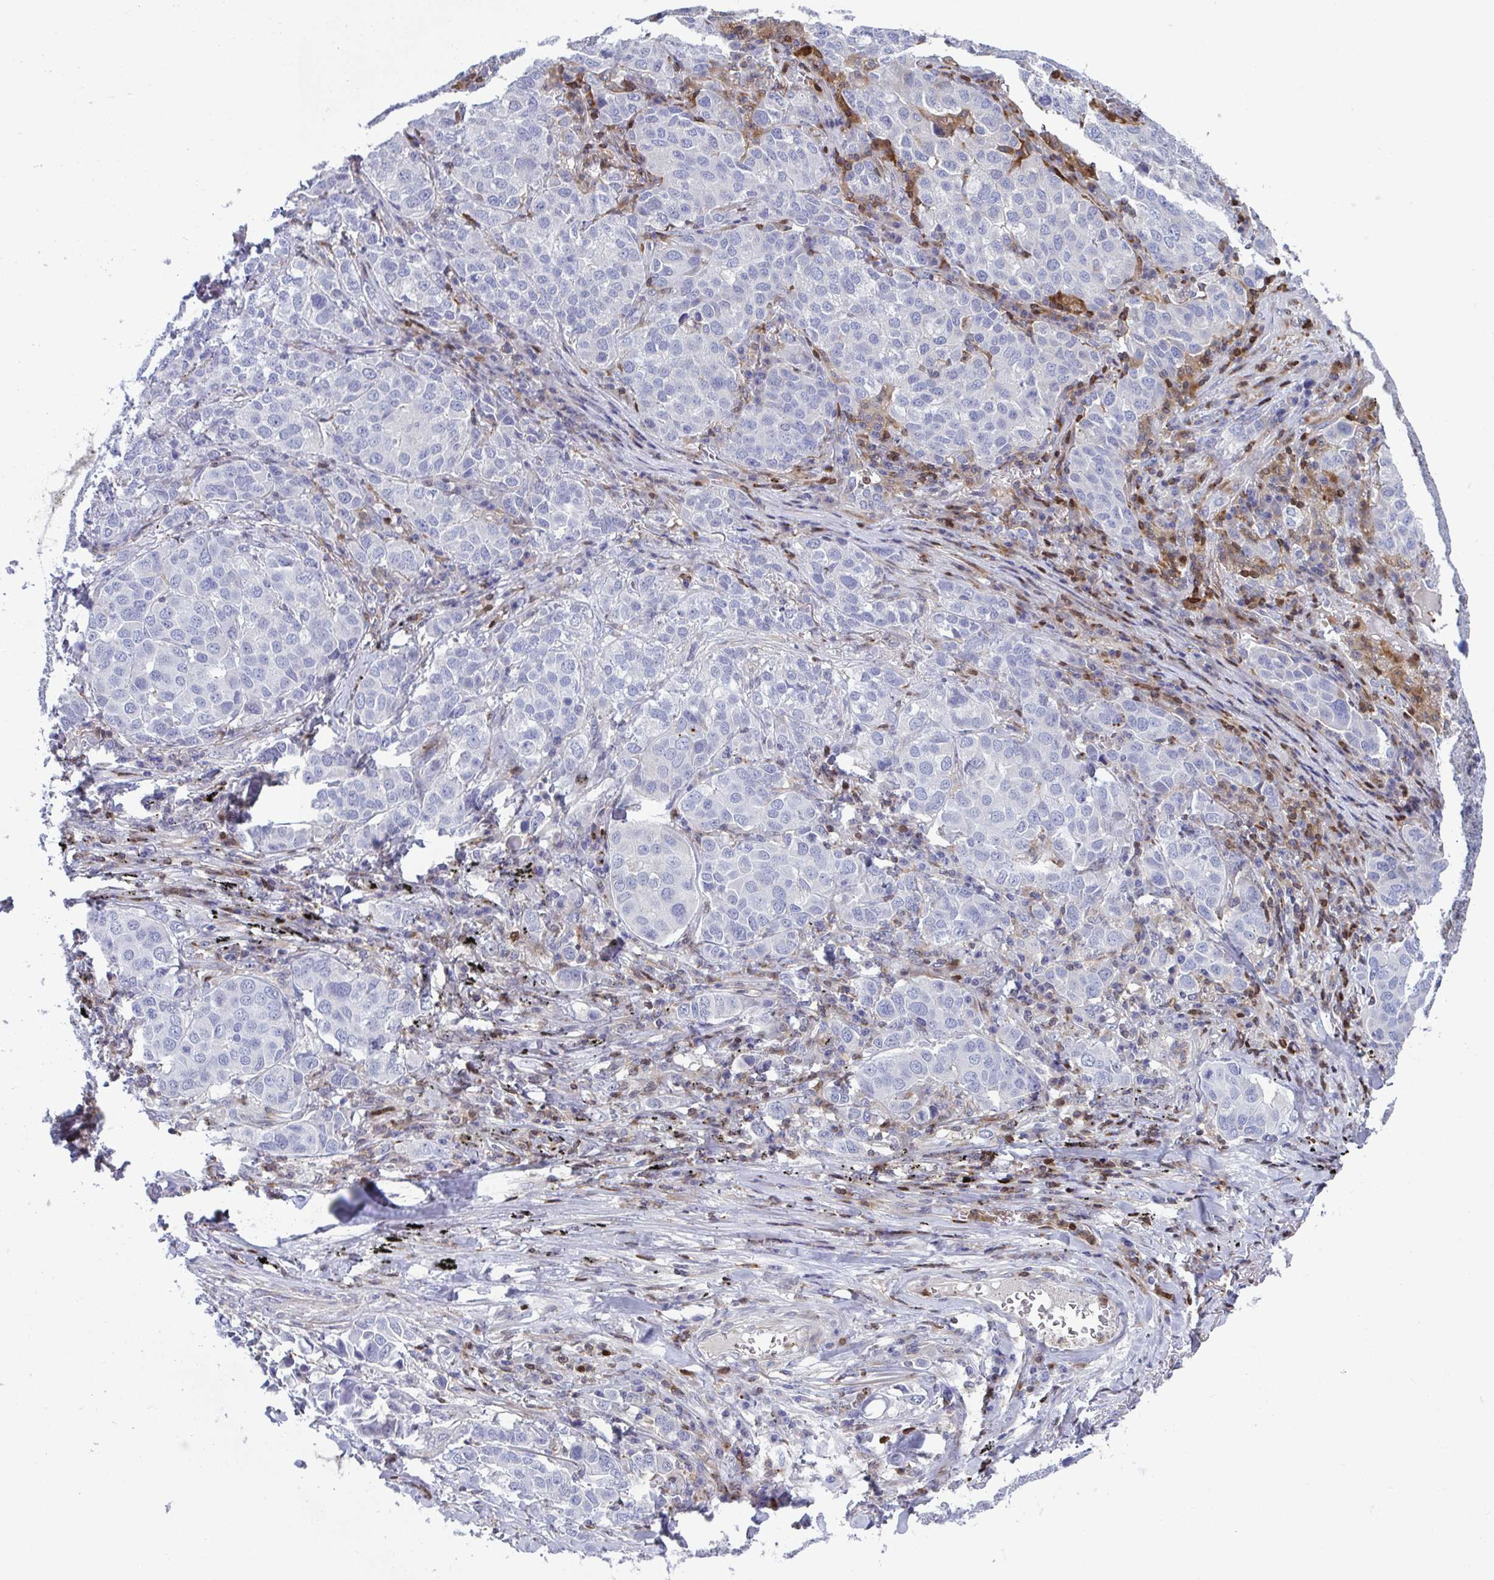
{"staining": {"intensity": "negative", "quantity": "none", "location": "none"}, "tissue": "lung cancer", "cell_type": "Tumor cells", "image_type": "cancer", "snomed": [{"axis": "morphology", "description": "Adenocarcinoma, NOS"}, {"axis": "morphology", "description": "Adenocarcinoma, metastatic, NOS"}, {"axis": "topography", "description": "Lymph node"}, {"axis": "topography", "description": "Lung"}], "caption": "Immunohistochemistry of human lung adenocarcinoma displays no positivity in tumor cells.", "gene": "AOC2", "patient": {"sex": "female", "age": 65}}